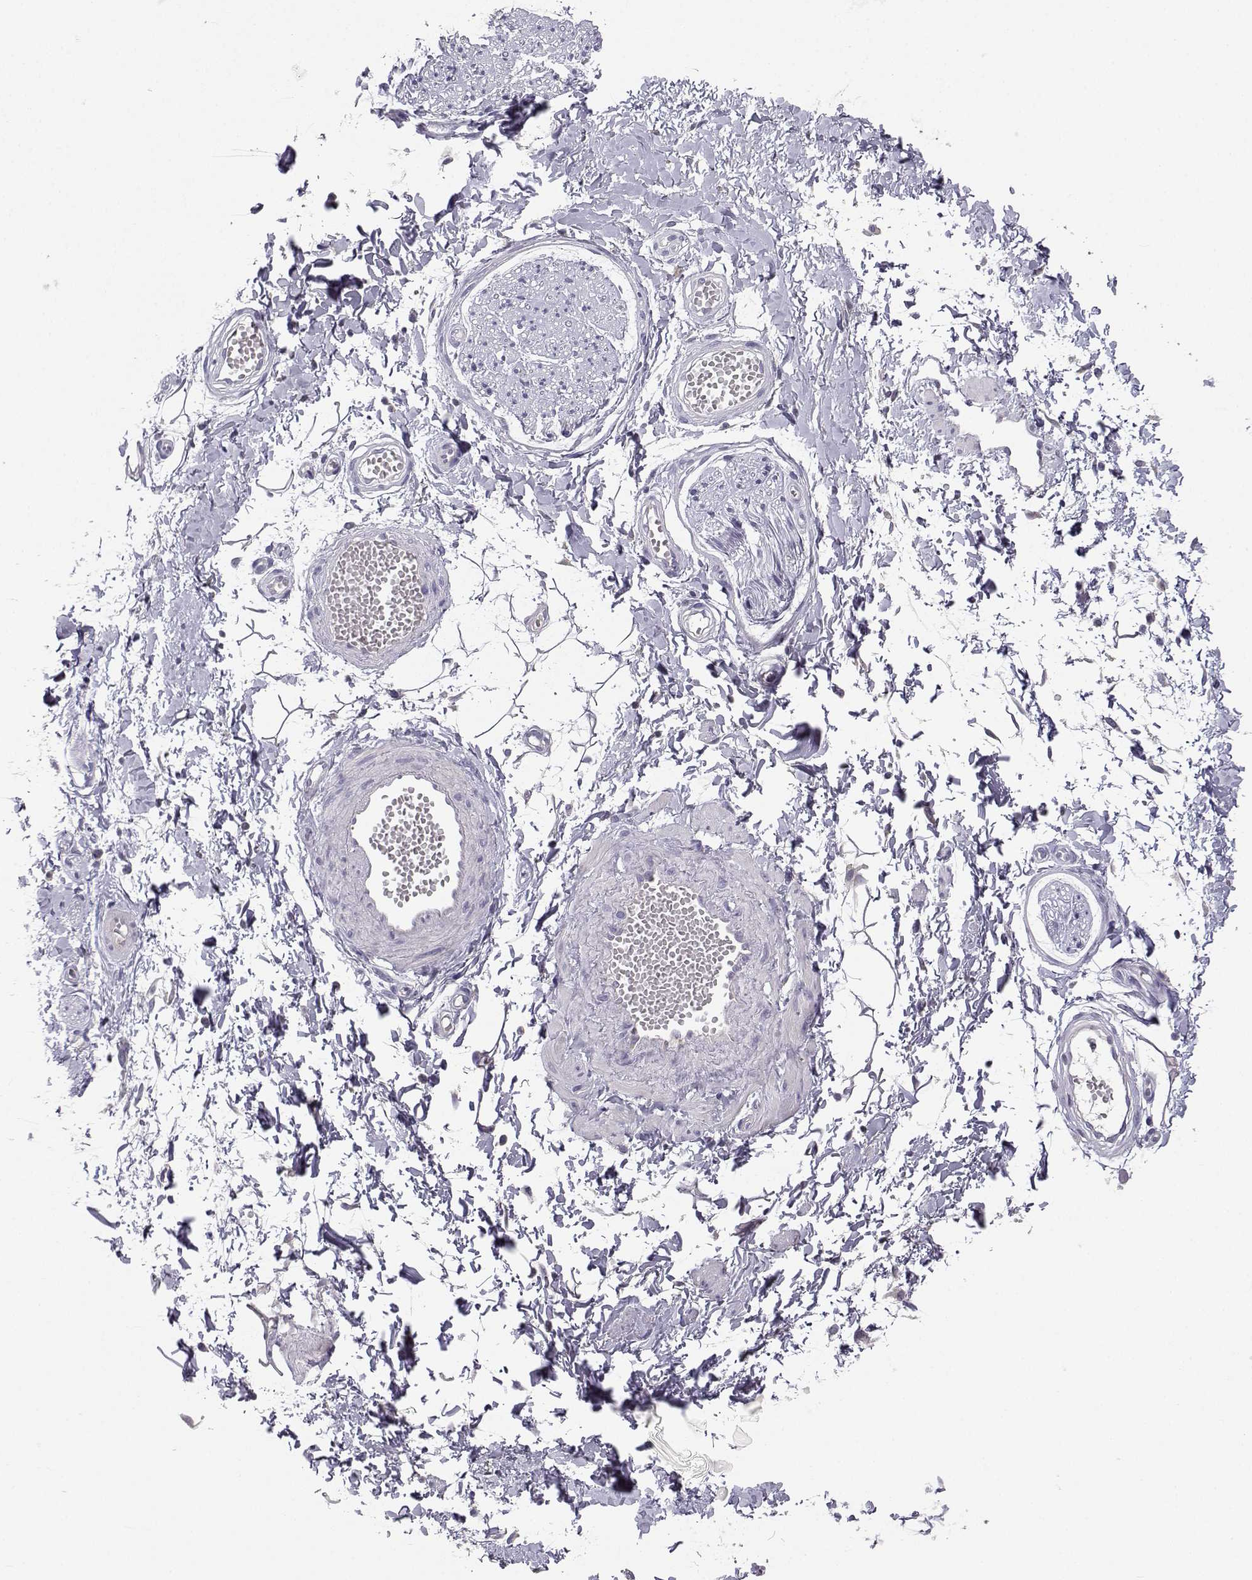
{"staining": {"intensity": "negative", "quantity": "none", "location": "none"}, "tissue": "adipose tissue", "cell_type": "Adipocytes", "image_type": "normal", "snomed": [{"axis": "morphology", "description": "Normal tissue, NOS"}, {"axis": "topography", "description": "Smooth muscle"}, {"axis": "topography", "description": "Peripheral nerve tissue"}], "caption": "There is no significant expression in adipocytes of adipose tissue. (DAB immunohistochemistry, high magnification).", "gene": "MROH7", "patient": {"sex": "male", "age": 22}}